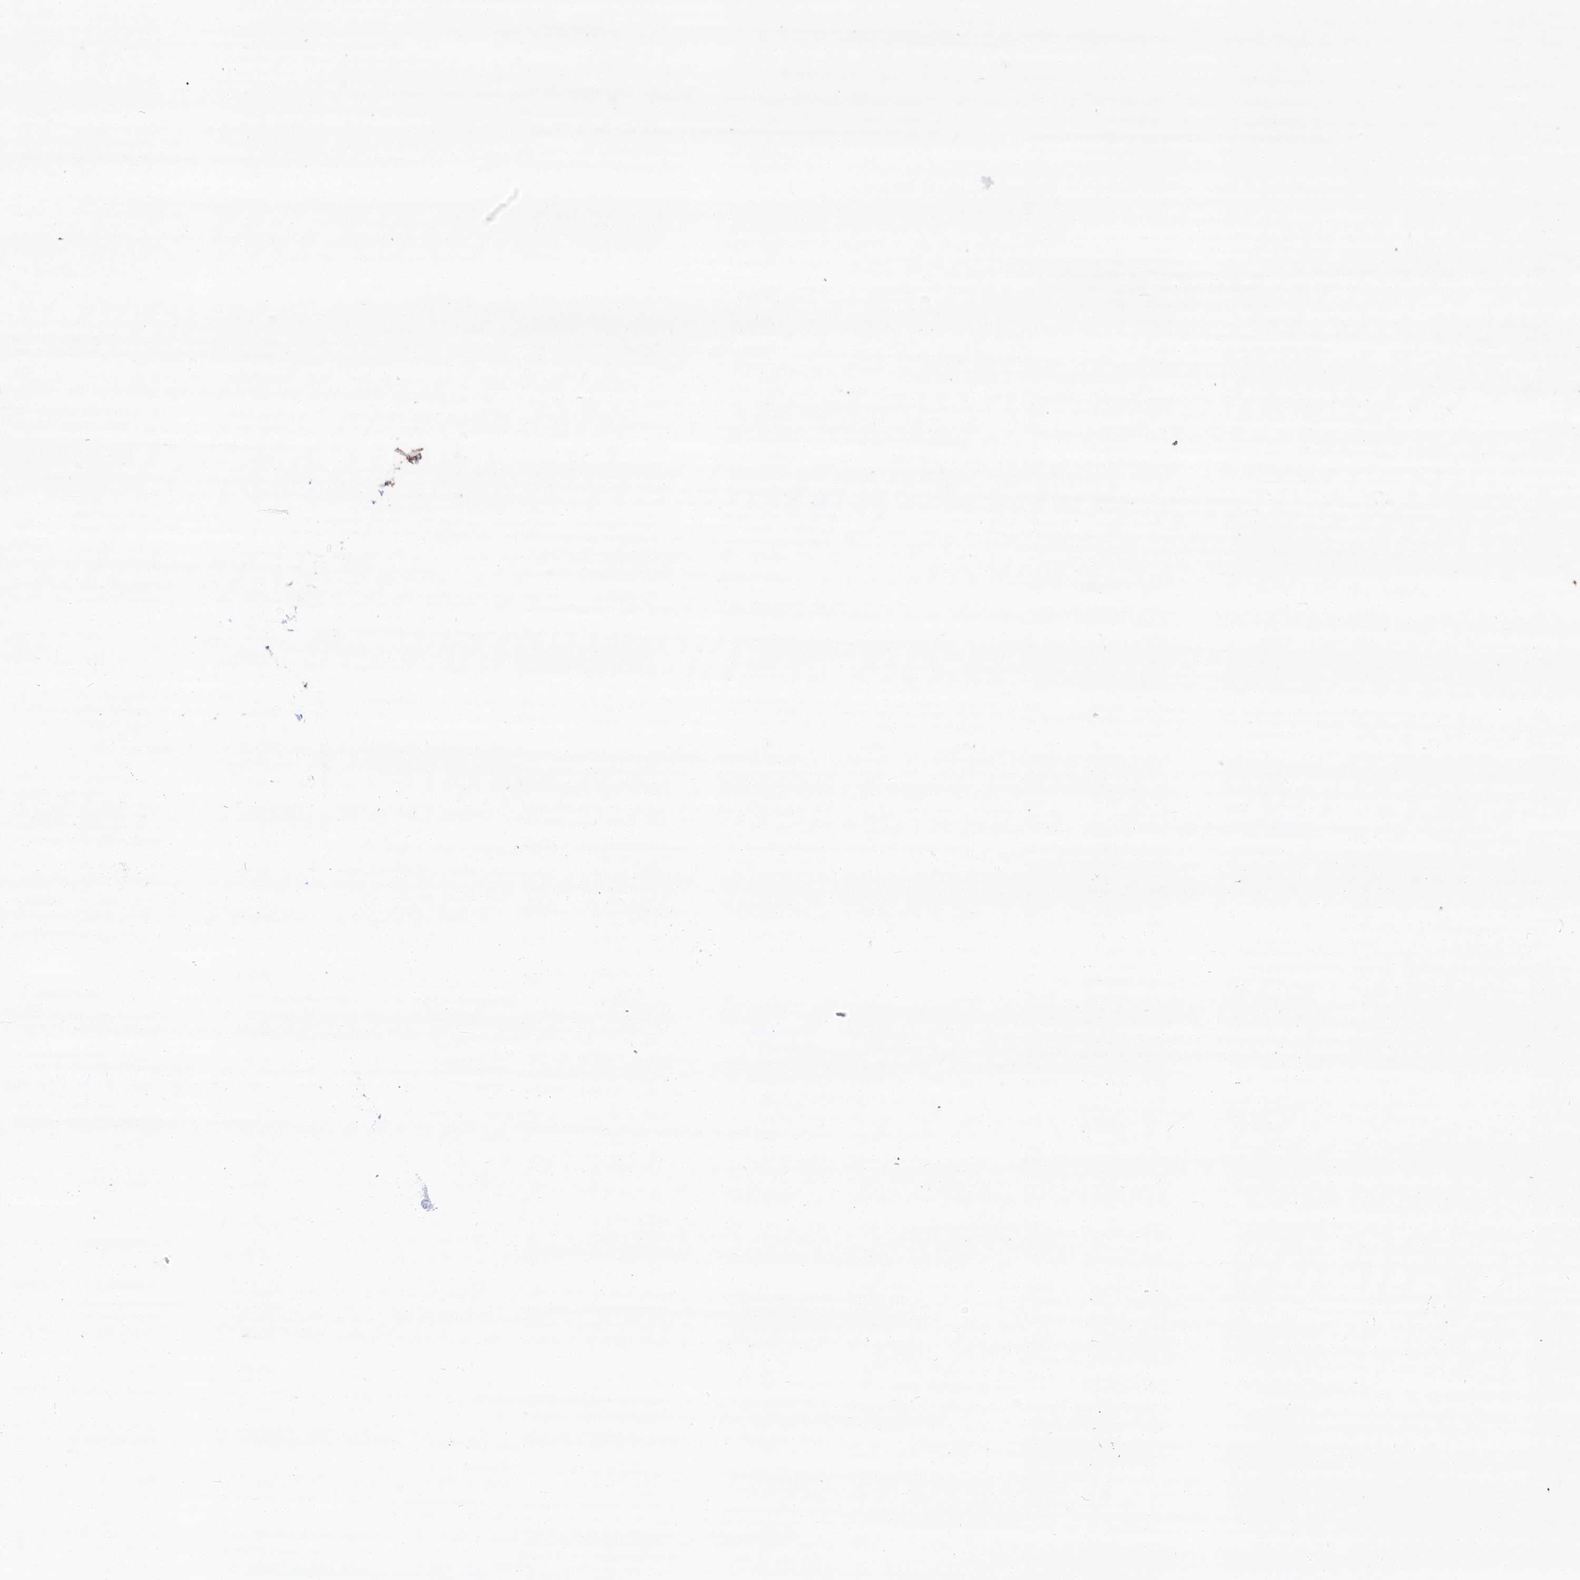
{"staining": {"intensity": "moderate", "quantity": "25%-75%", "location": "cytoplasmic/membranous"}, "tissue": "adipose tissue", "cell_type": "Adipocytes", "image_type": "normal", "snomed": [{"axis": "morphology", "description": "Normal tissue, NOS"}, {"axis": "topography", "description": "Breast"}], "caption": "Unremarkable adipose tissue demonstrates moderate cytoplasmic/membranous staining in approximately 25%-75% of adipocytes, visualized by immunohistochemistry.", "gene": "TBCA", "patient": {"sex": "female", "age": 26}}